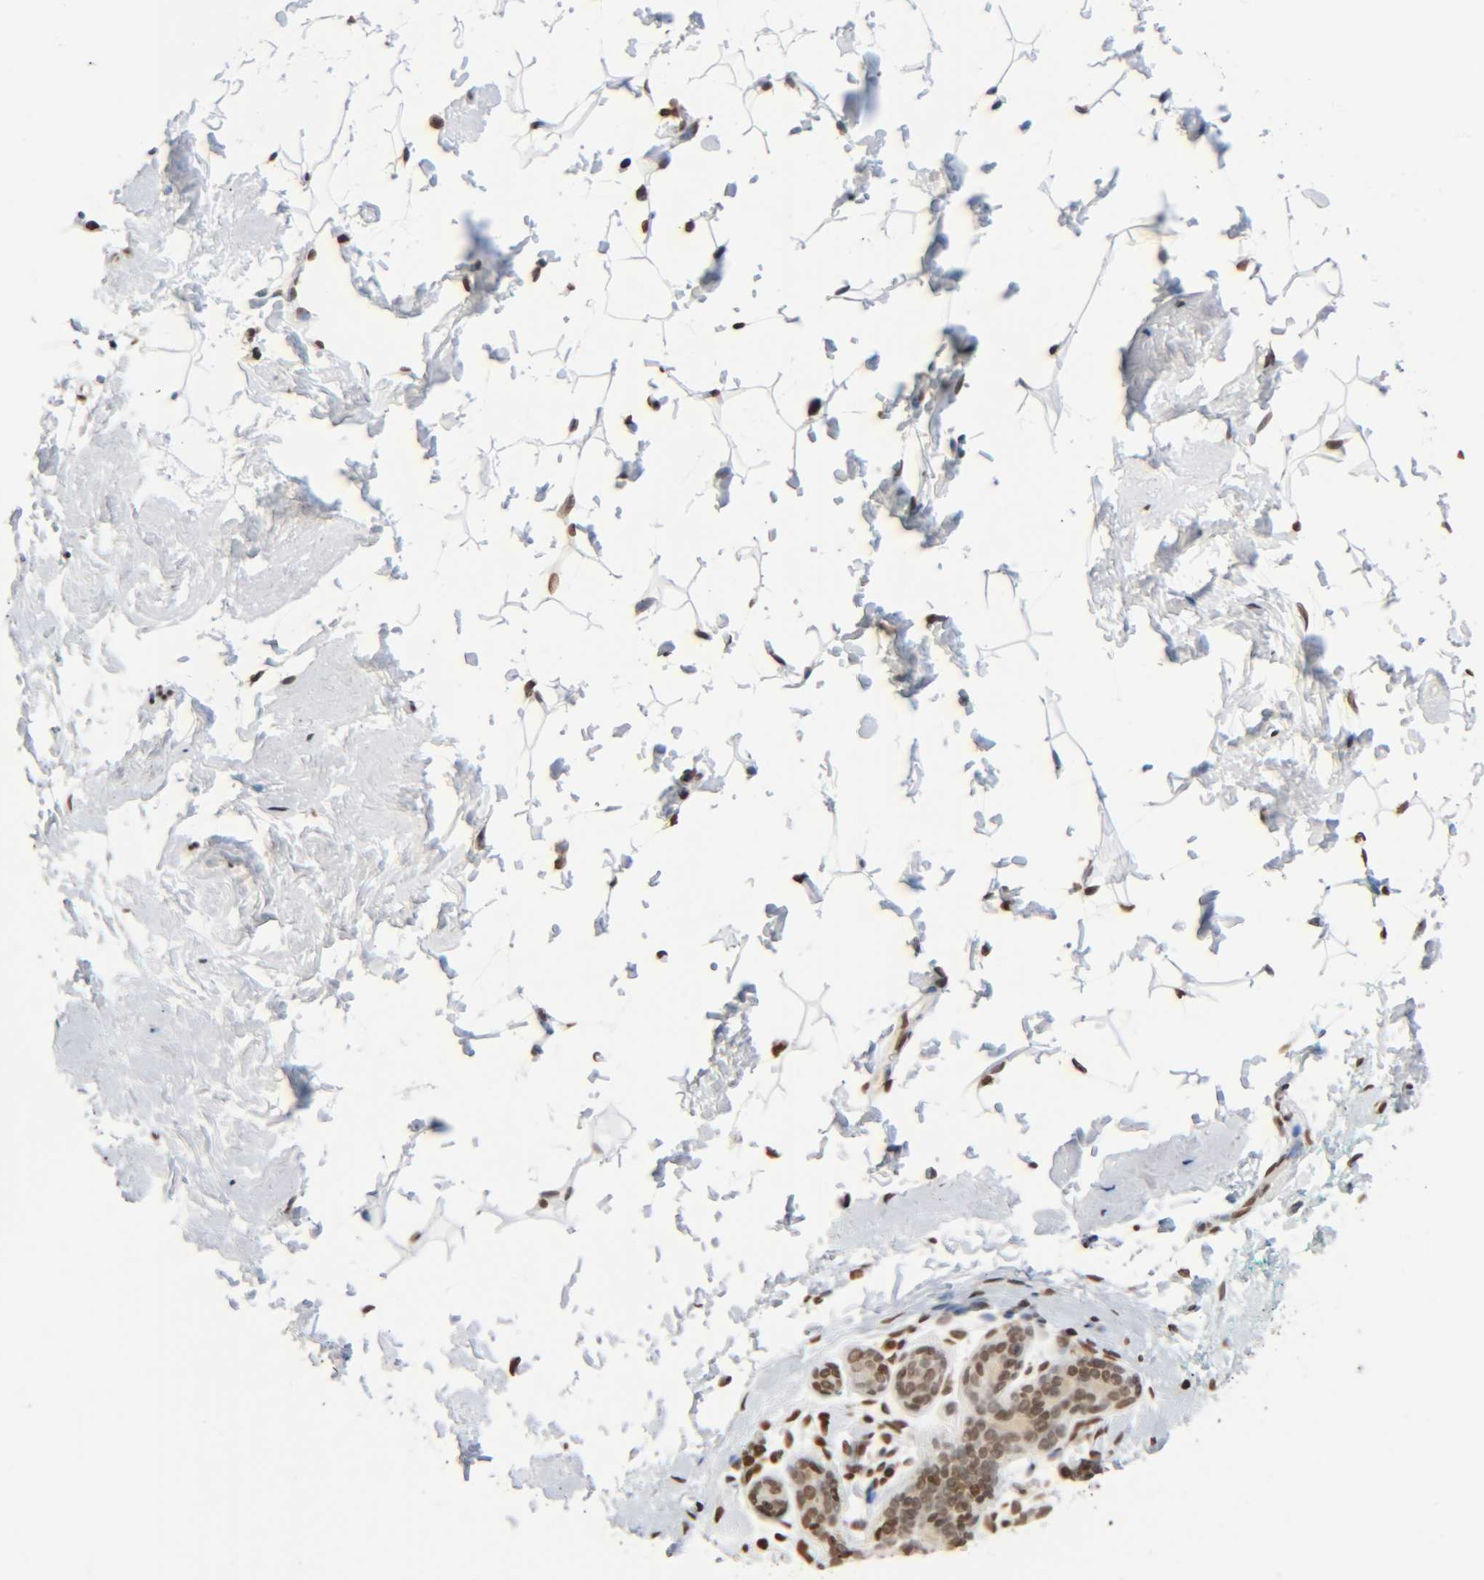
{"staining": {"intensity": "moderate", "quantity": ">75%", "location": "nuclear"}, "tissue": "breast", "cell_type": "Adipocytes", "image_type": "normal", "snomed": [{"axis": "morphology", "description": "Normal tissue, NOS"}, {"axis": "topography", "description": "Breast"}], "caption": "Protein expression by immunohistochemistry (IHC) displays moderate nuclear staining in approximately >75% of adipocytes in unremarkable breast.", "gene": "HOXA6", "patient": {"sex": "female", "age": 52}}